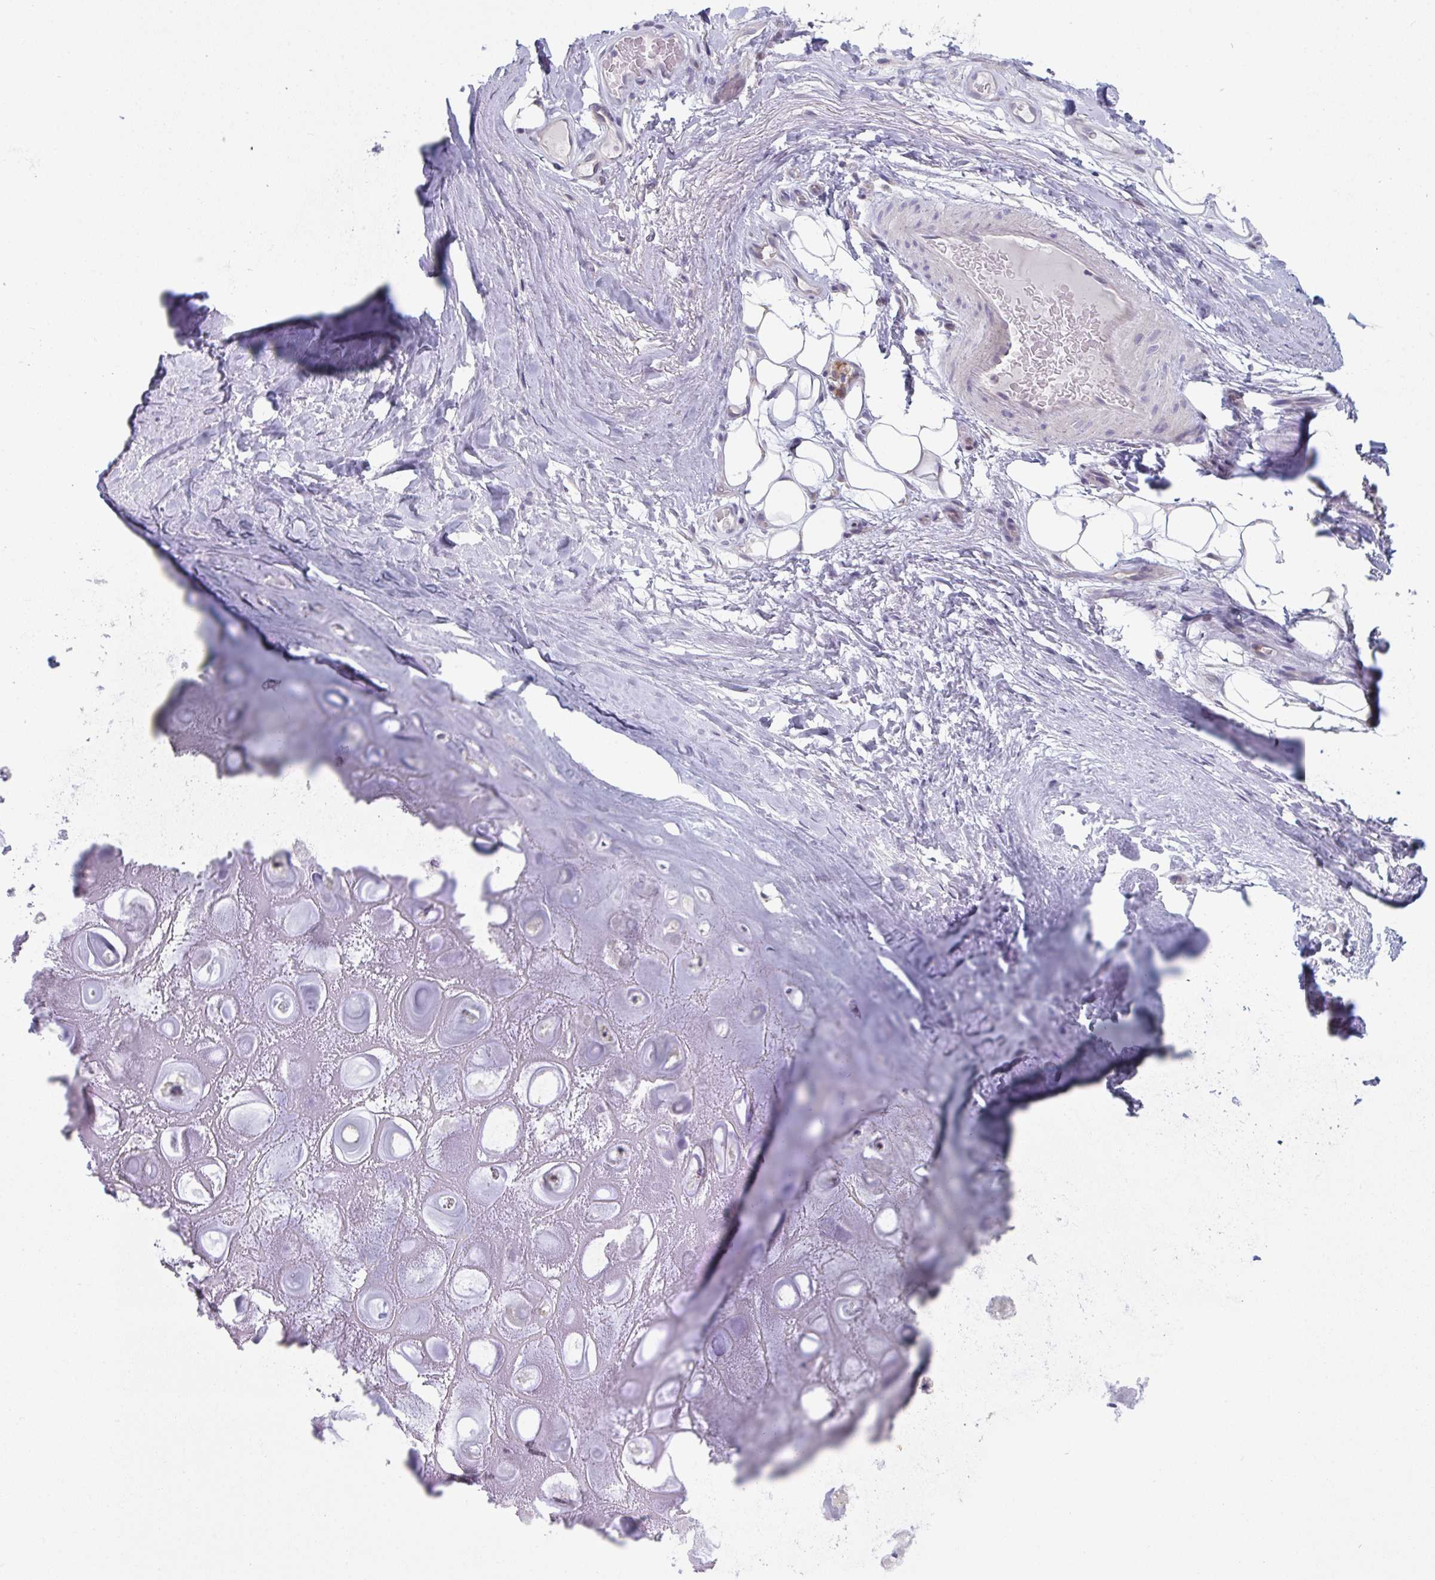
{"staining": {"intensity": "negative", "quantity": "none", "location": "none"}, "tissue": "adipose tissue", "cell_type": "Adipocytes", "image_type": "normal", "snomed": [{"axis": "morphology", "description": "Normal tissue, NOS"}, {"axis": "topography", "description": "Lymph node"}, {"axis": "topography", "description": "Cartilage tissue"}, {"axis": "topography", "description": "Nasopharynx"}], "caption": "Immunohistochemistry of benign adipose tissue displays no expression in adipocytes. (DAB immunohistochemistry, high magnification).", "gene": "PTPRD", "patient": {"sex": "male", "age": 63}}